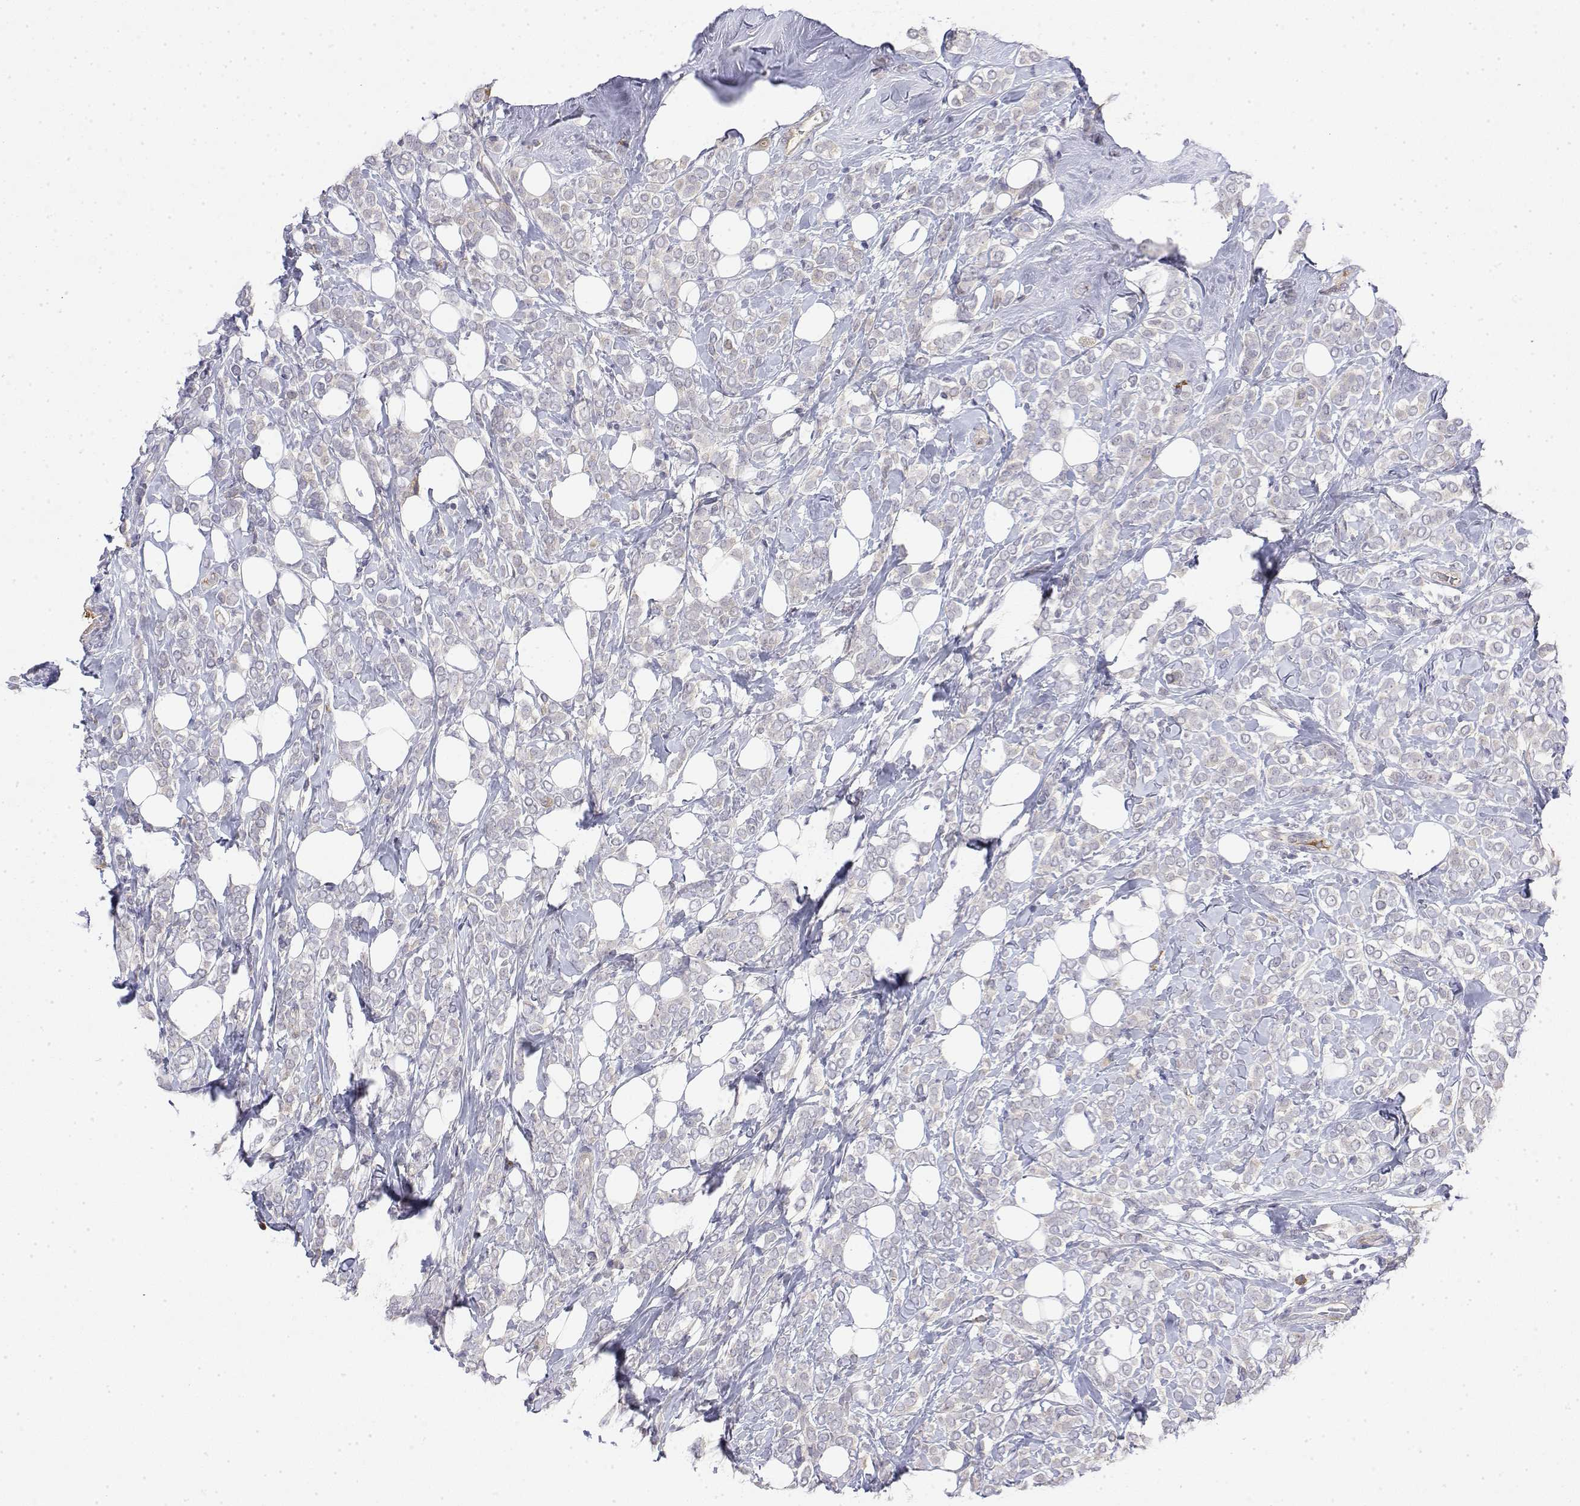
{"staining": {"intensity": "negative", "quantity": "none", "location": "none"}, "tissue": "breast cancer", "cell_type": "Tumor cells", "image_type": "cancer", "snomed": [{"axis": "morphology", "description": "Lobular carcinoma"}, {"axis": "topography", "description": "Breast"}], "caption": "This histopathology image is of breast lobular carcinoma stained with immunohistochemistry (IHC) to label a protein in brown with the nuclei are counter-stained blue. There is no staining in tumor cells.", "gene": "IGFBP4", "patient": {"sex": "female", "age": 49}}